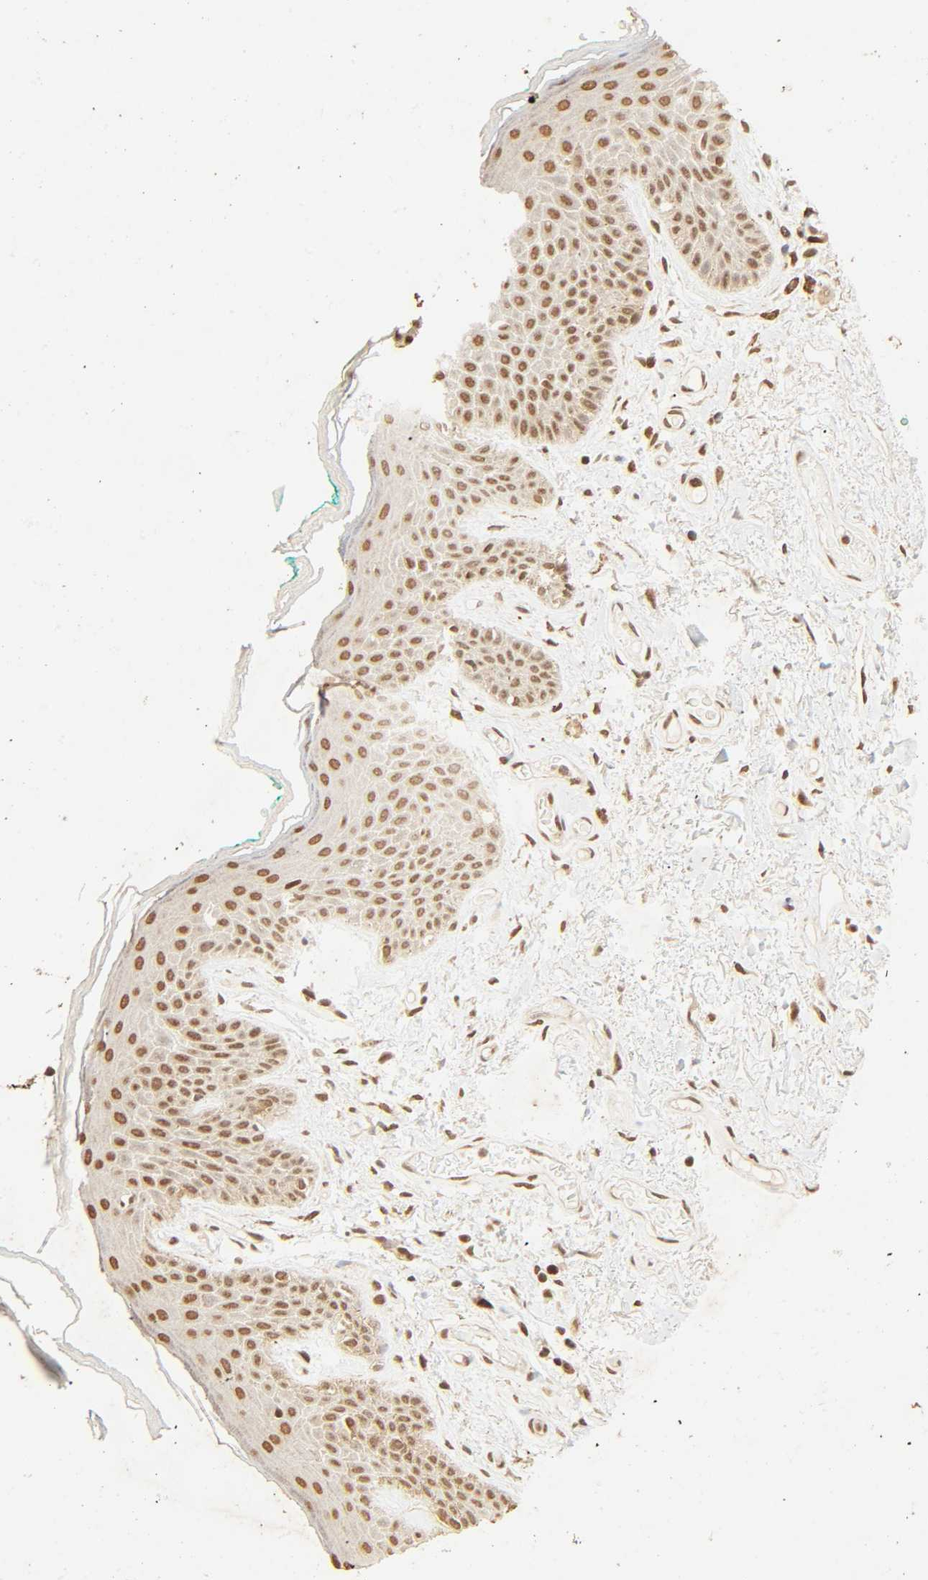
{"staining": {"intensity": "moderate", "quantity": ">75%", "location": "nuclear"}, "tissue": "skin", "cell_type": "Epidermal cells", "image_type": "normal", "snomed": [{"axis": "morphology", "description": "Normal tissue, NOS"}, {"axis": "topography", "description": "Anal"}], "caption": "Immunohistochemical staining of benign human skin shows medium levels of moderate nuclear positivity in about >75% of epidermal cells. (Brightfield microscopy of DAB IHC at high magnification).", "gene": "UBC", "patient": {"sex": "male", "age": 74}}